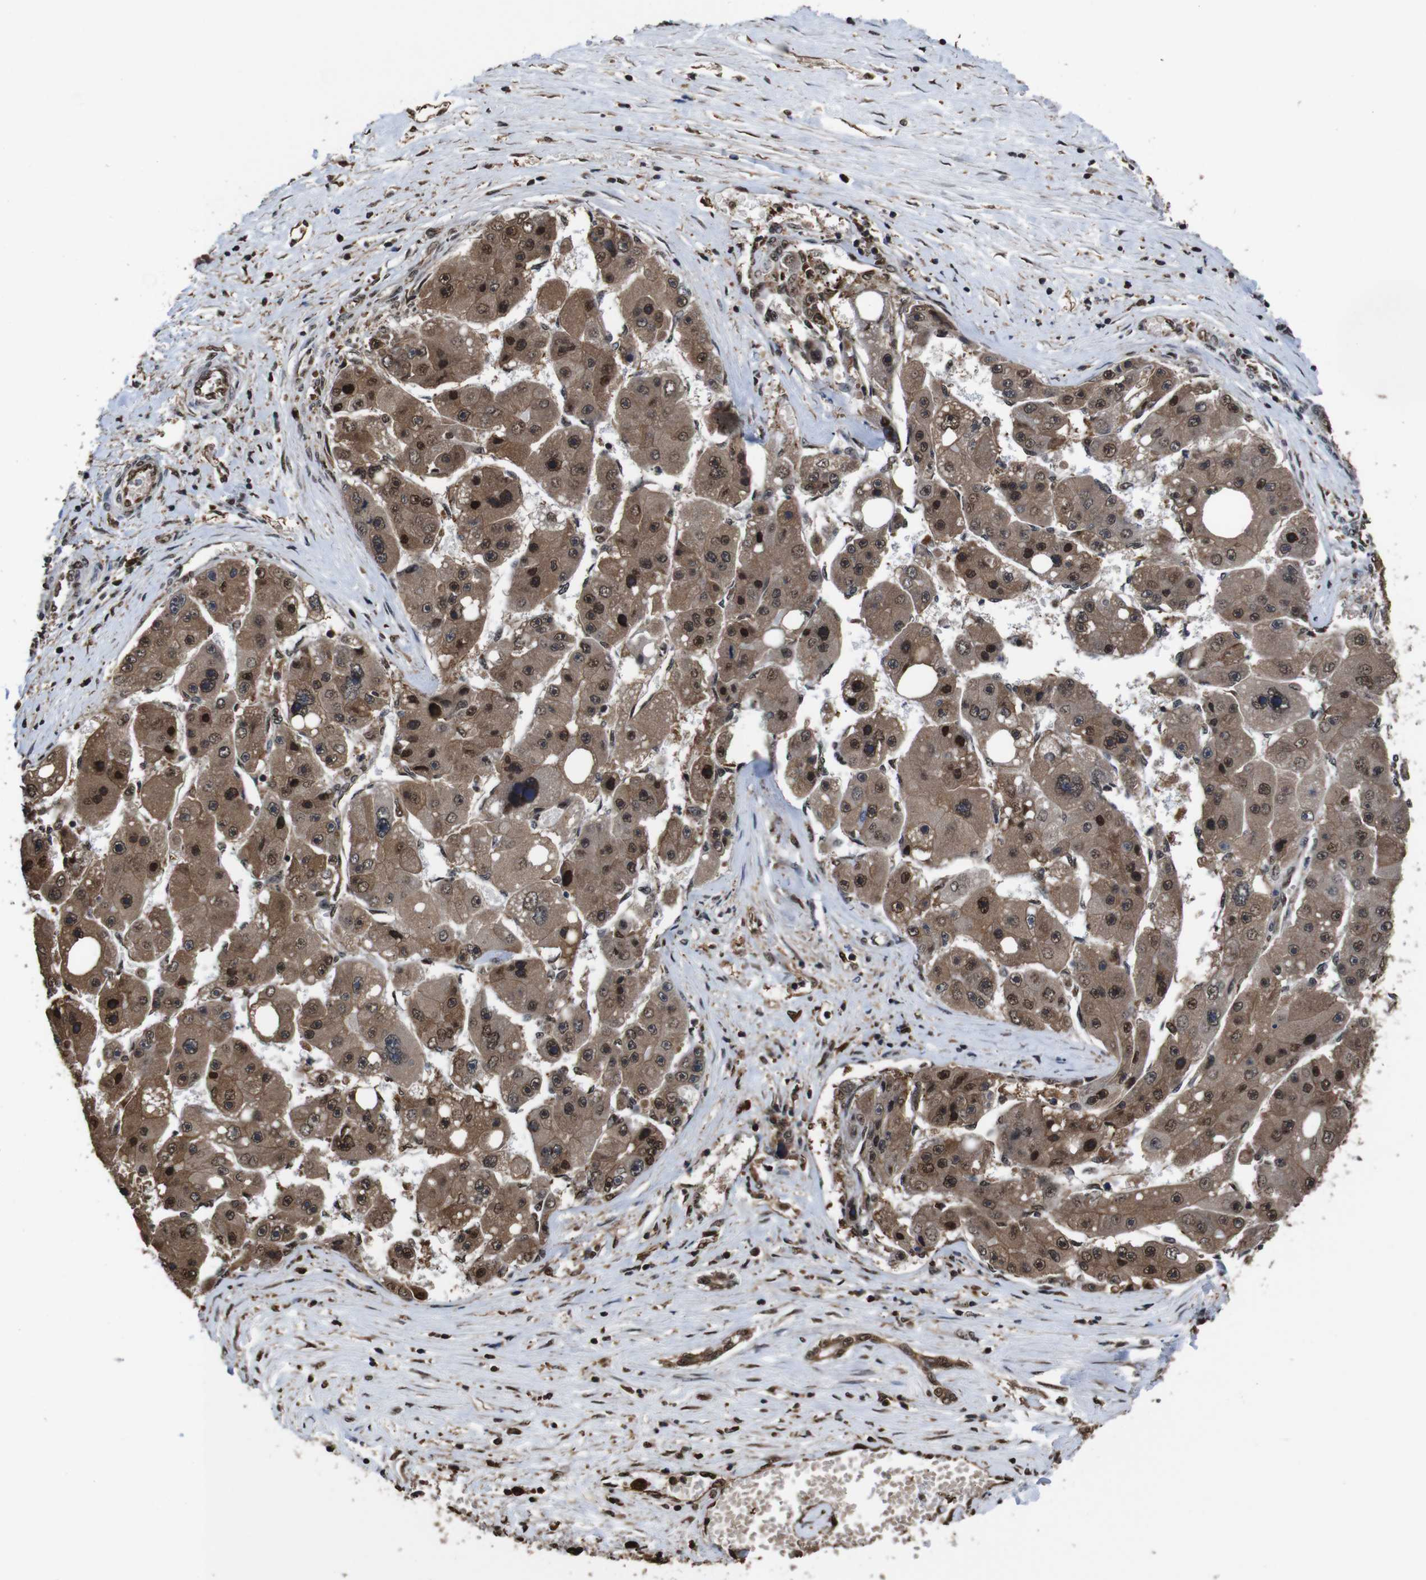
{"staining": {"intensity": "moderate", "quantity": ">75%", "location": "cytoplasmic/membranous,nuclear"}, "tissue": "liver cancer", "cell_type": "Tumor cells", "image_type": "cancer", "snomed": [{"axis": "morphology", "description": "Carcinoma, Hepatocellular, NOS"}, {"axis": "topography", "description": "Liver"}], "caption": "Immunohistochemistry (IHC) of human hepatocellular carcinoma (liver) demonstrates medium levels of moderate cytoplasmic/membranous and nuclear staining in about >75% of tumor cells.", "gene": "VCP", "patient": {"sex": "female", "age": 61}}